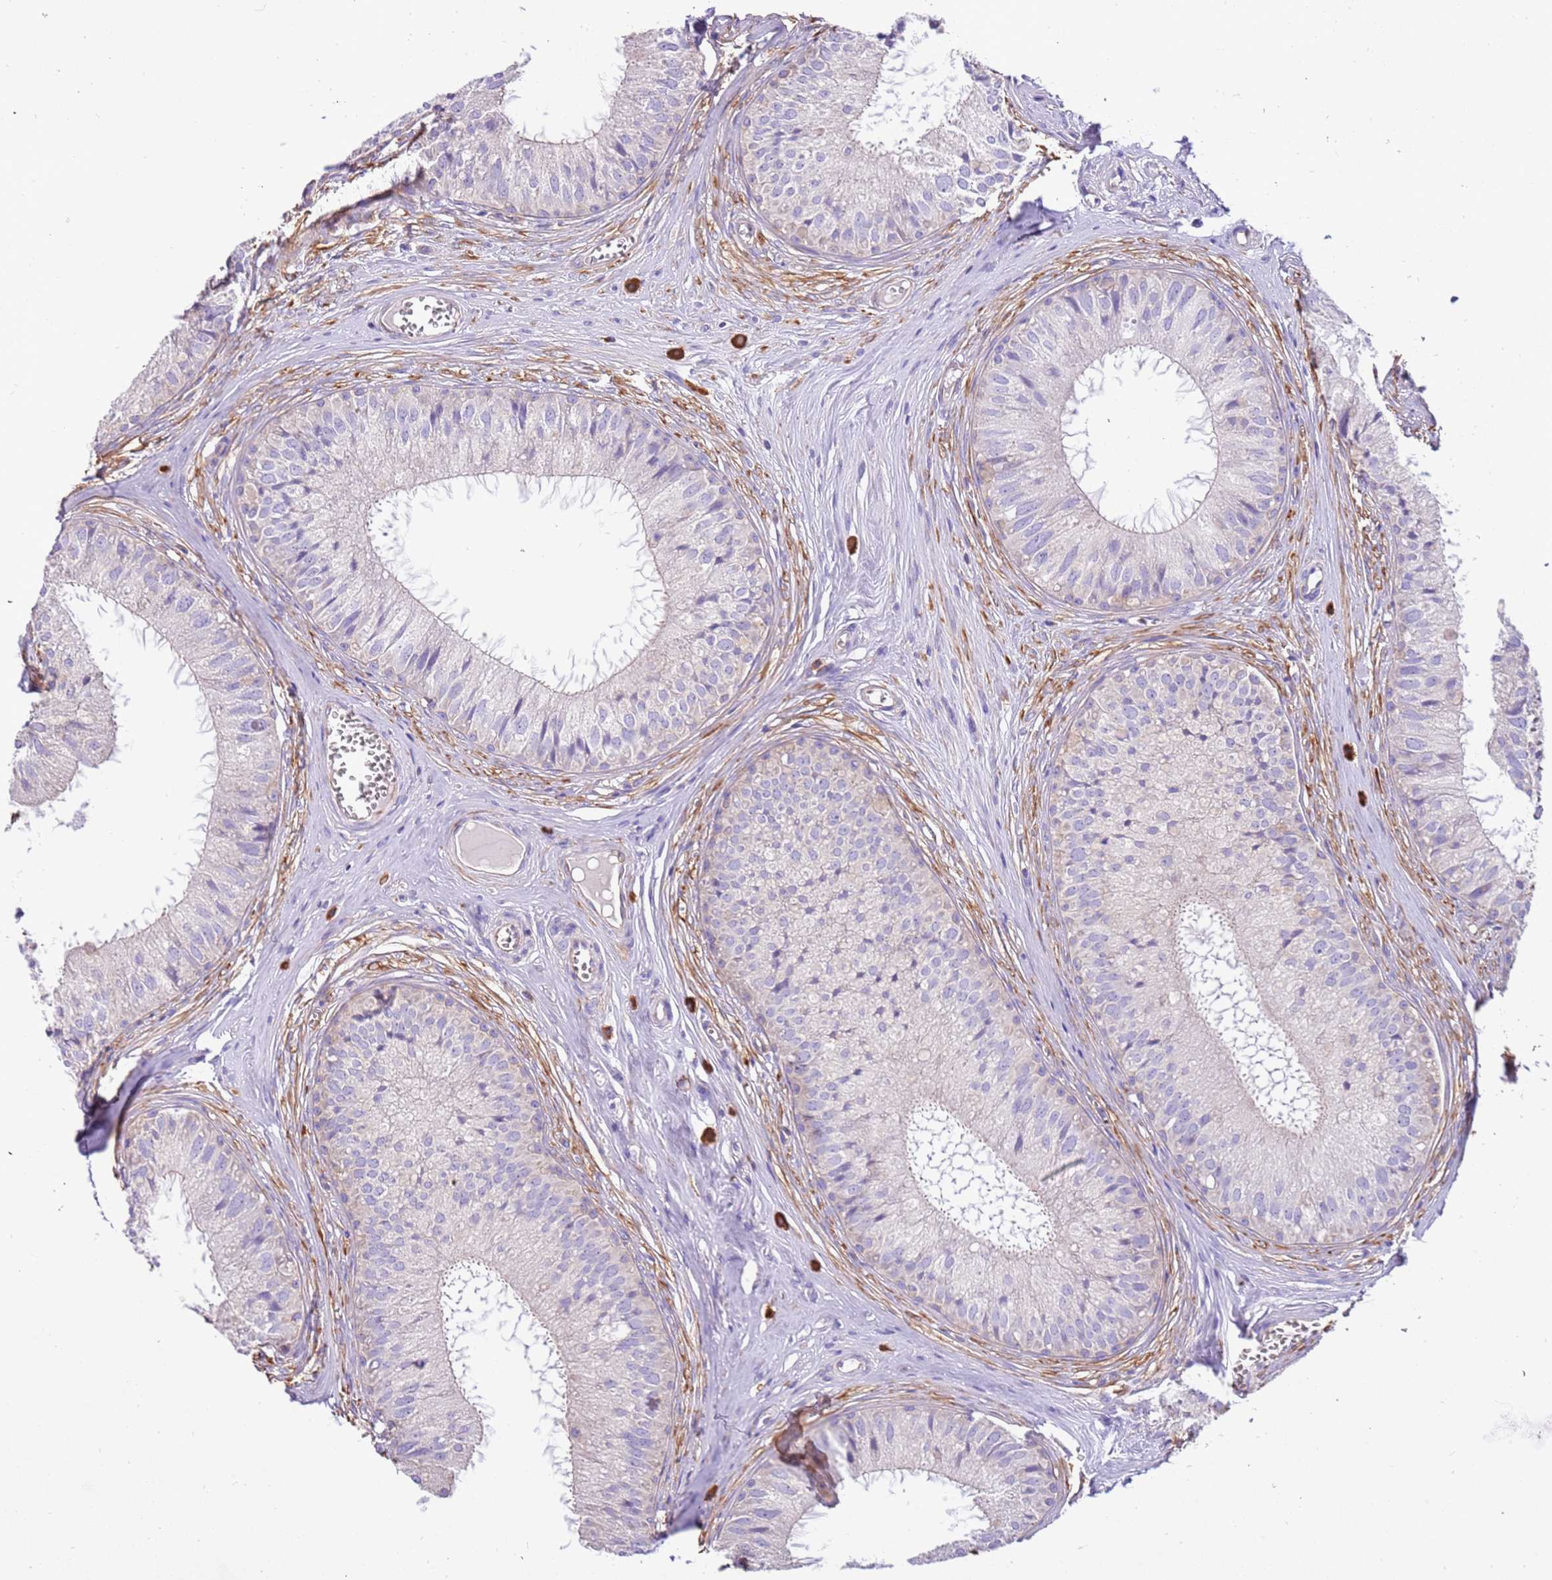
{"staining": {"intensity": "negative", "quantity": "none", "location": "none"}, "tissue": "epididymis", "cell_type": "Glandular cells", "image_type": "normal", "snomed": [{"axis": "morphology", "description": "Normal tissue, NOS"}, {"axis": "topography", "description": "Epididymis"}], "caption": "High magnification brightfield microscopy of unremarkable epididymis stained with DAB (brown) and counterstained with hematoxylin (blue): glandular cells show no significant positivity. The staining was performed using DAB (3,3'-diaminobenzidine) to visualize the protein expression in brown, while the nuclei were stained in blue with hematoxylin (Magnification: 20x).", "gene": "NAALADL1", "patient": {"sex": "male", "age": 36}}